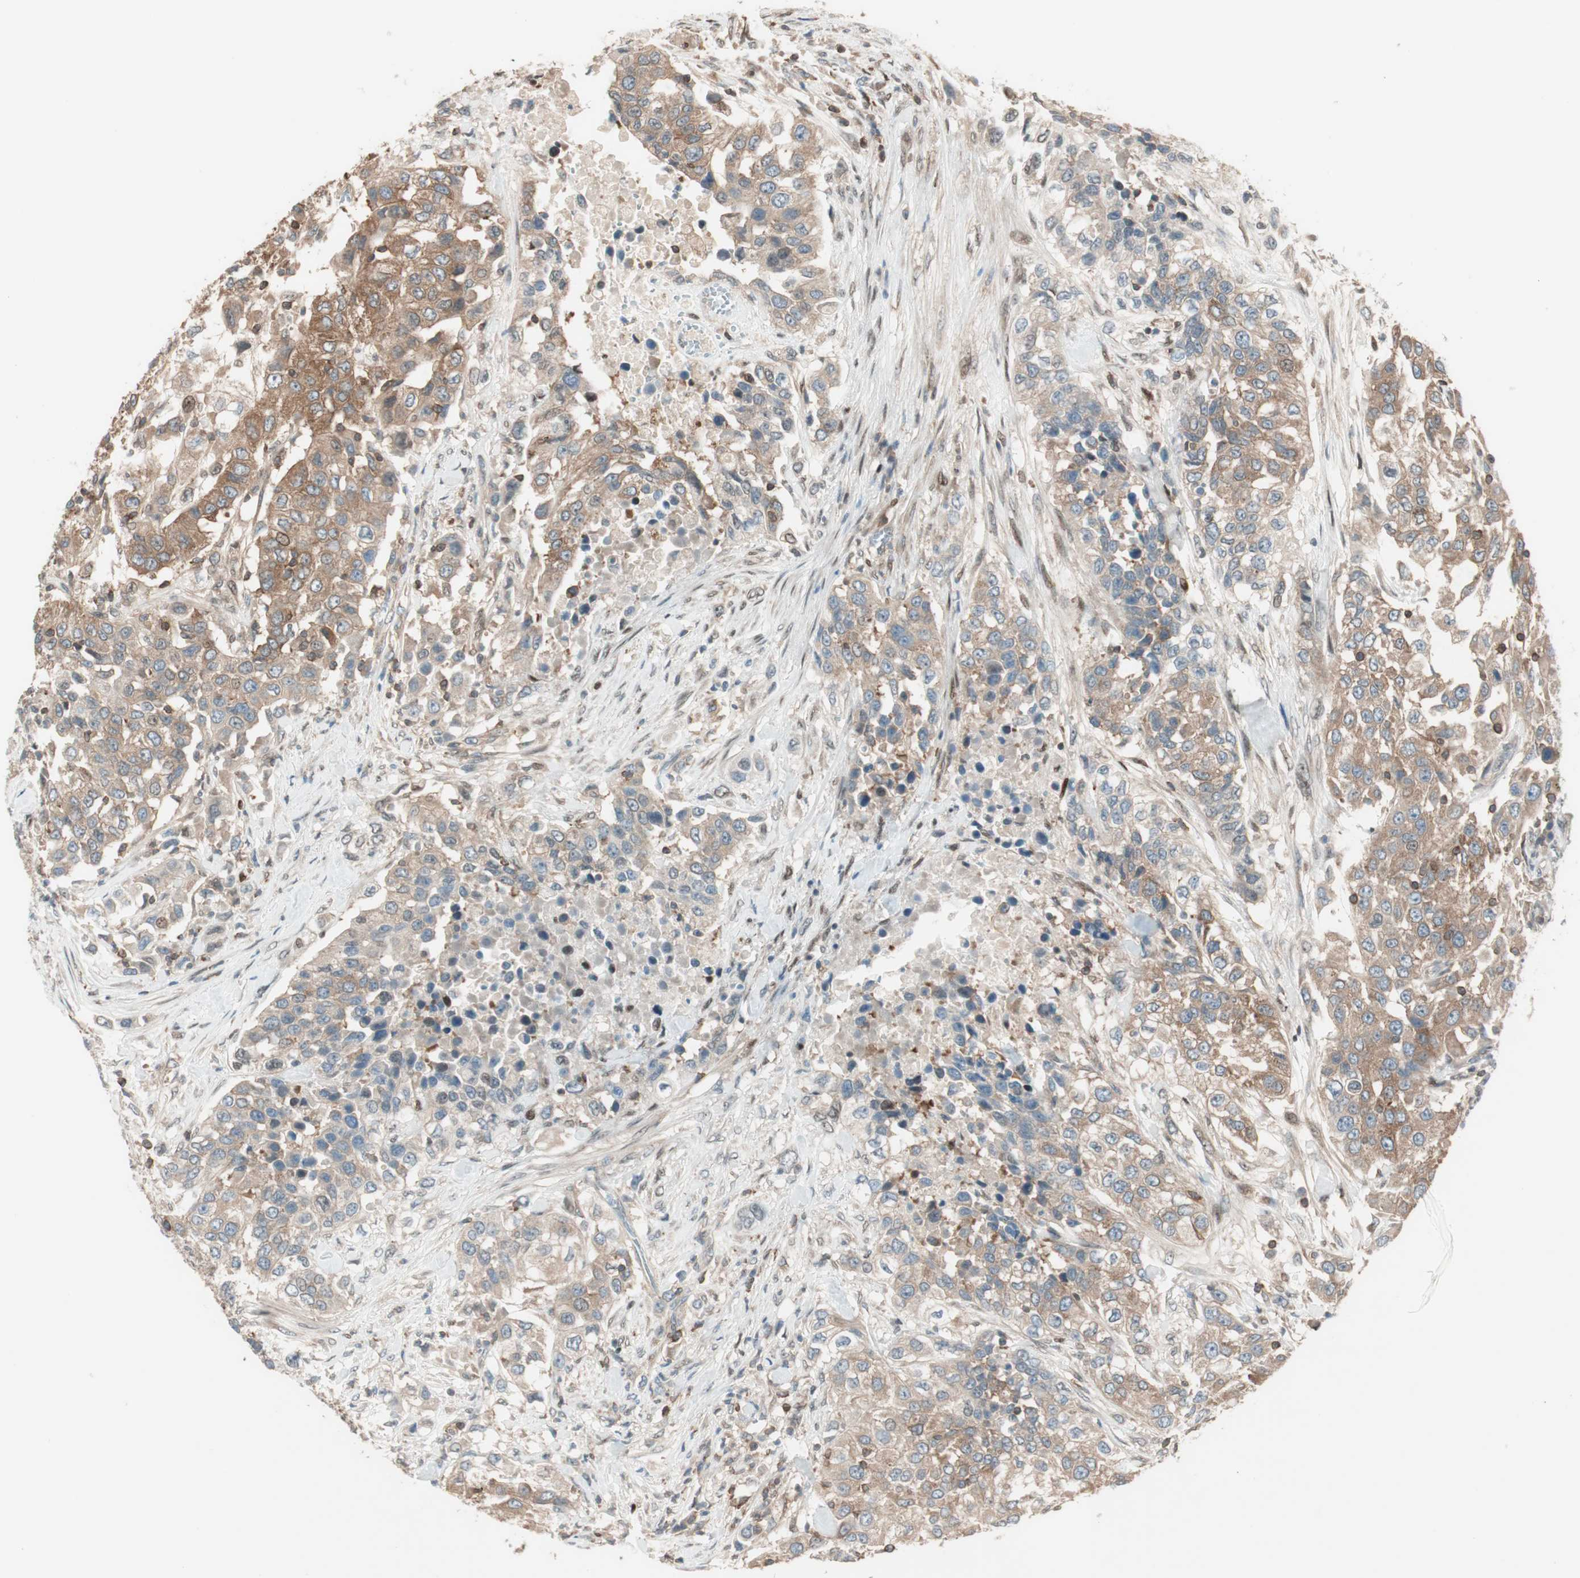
{"staining": {"intensity": "moderate", "quantity": ">75%", "location": "cytoplasmic/membranous"}, "tissue": "urothelial cancer", "cell_type": "Tumor cells", "image_type": "cancer", "snomed": [{"axis": "morphology", "description": "Urothelial carcinoma, High grade"}, {"axis": "topography", "description": "Urinary bladder"}], "caption": "The micrograph displays a brown stain indicating the presence of a protein in the cytoplasmic/membranous of tumor cells in urothelial cancer.", "gene": "BIN1", "patient": {"sex": "female", "age": 80}}